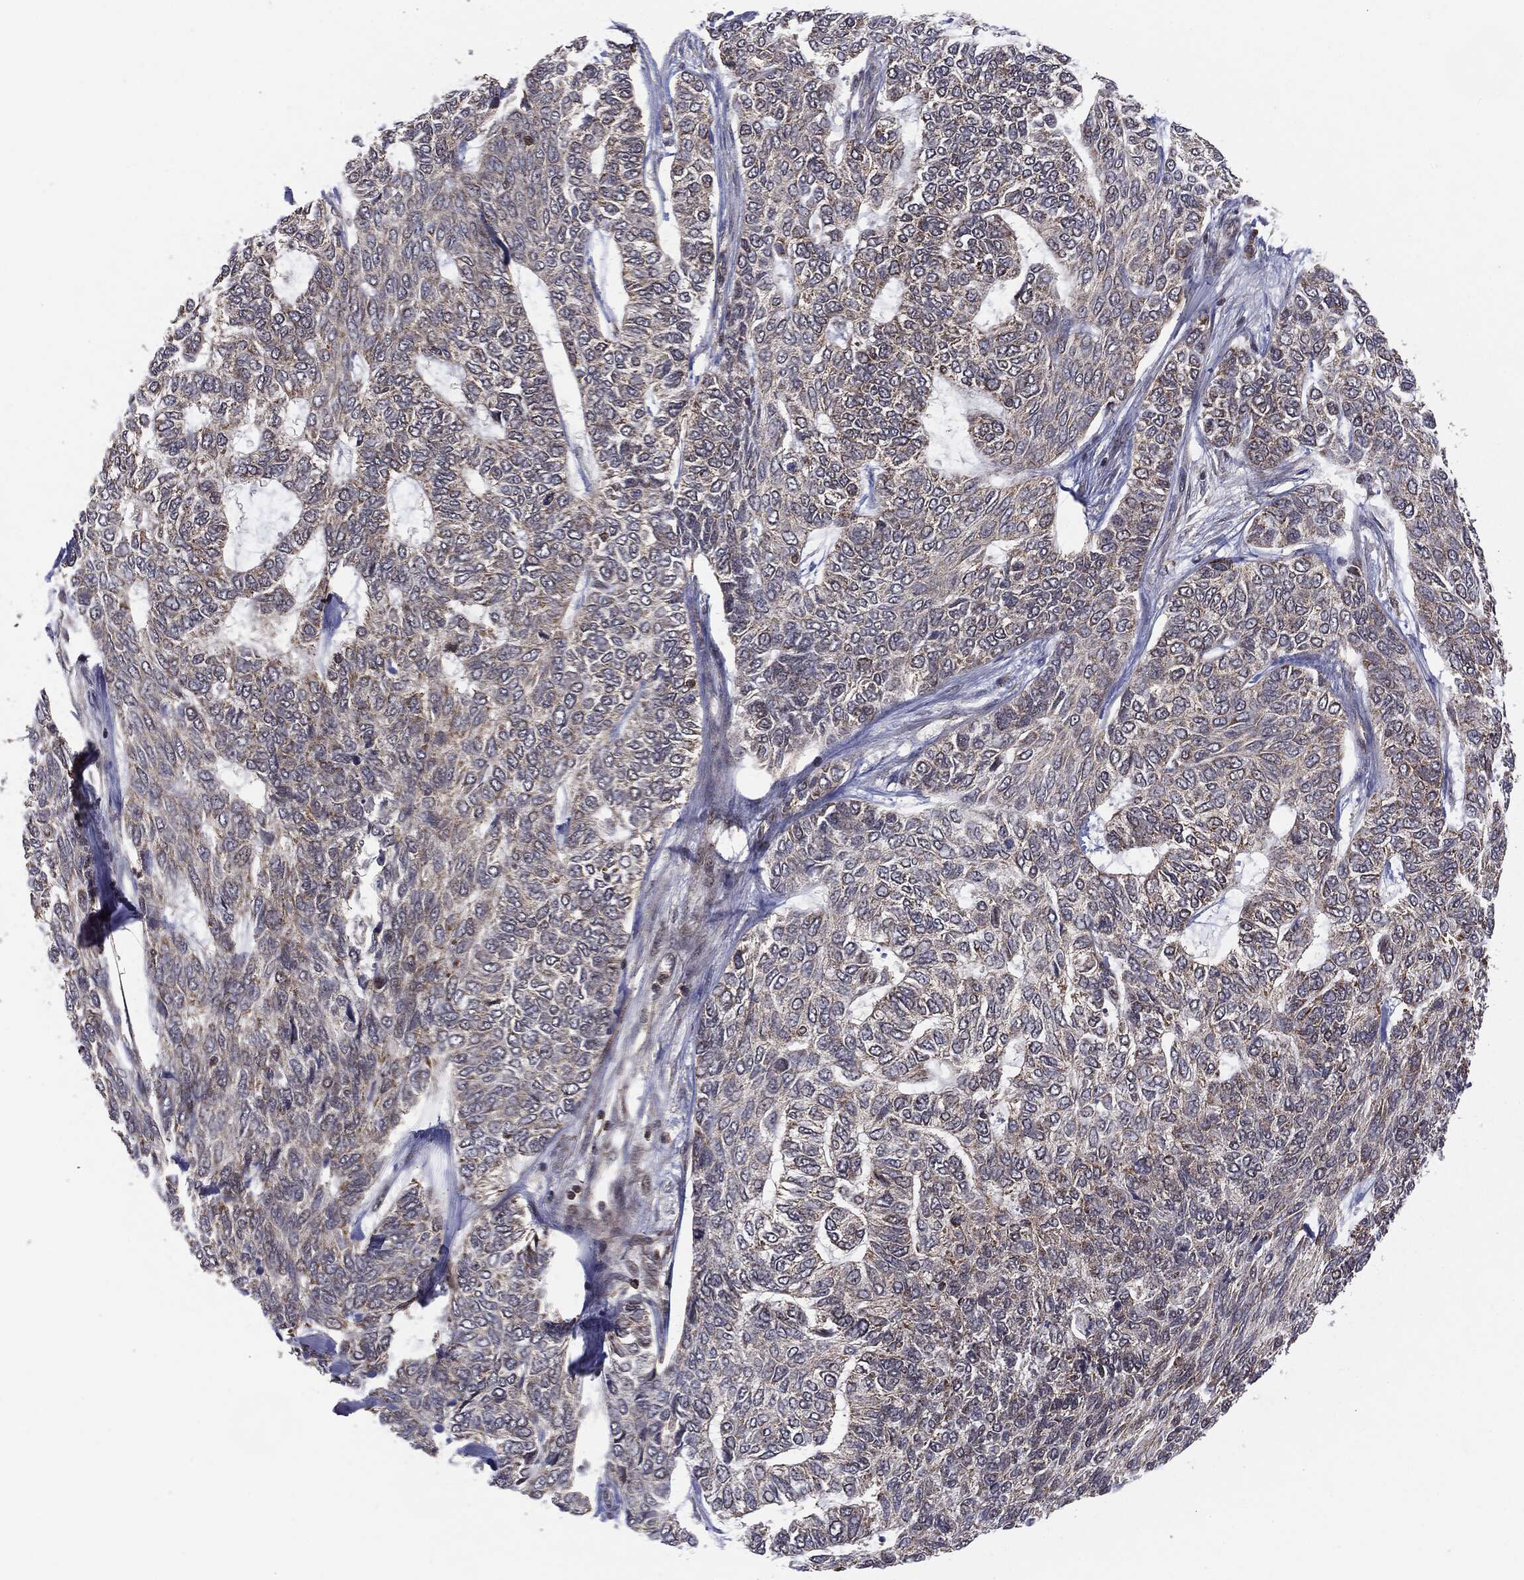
{"staining": {"intensity": "negative", "quantity": "none", "location": "none"}, "tissue": "skin cancer", "cell_type": "Tumor cells", "image_type": "cancer", "snomed": [{"axis": "morphology", "description": "Basal cell carcinoma"}, {"axis": "topography", "description": "Skin"}], "caption": "High magnification brightfield microscopy of skin cancer stained with DAB (3,3'-diaminobenzidine) (brown) and counterstained with hematoxylin (blue): tumor cells show no significant staining. (Brightfield microscopy of DAB immunohistochemistry at high magnification).", "gene": "MTOR", "patient": {"sex": "female", "age": 65}}